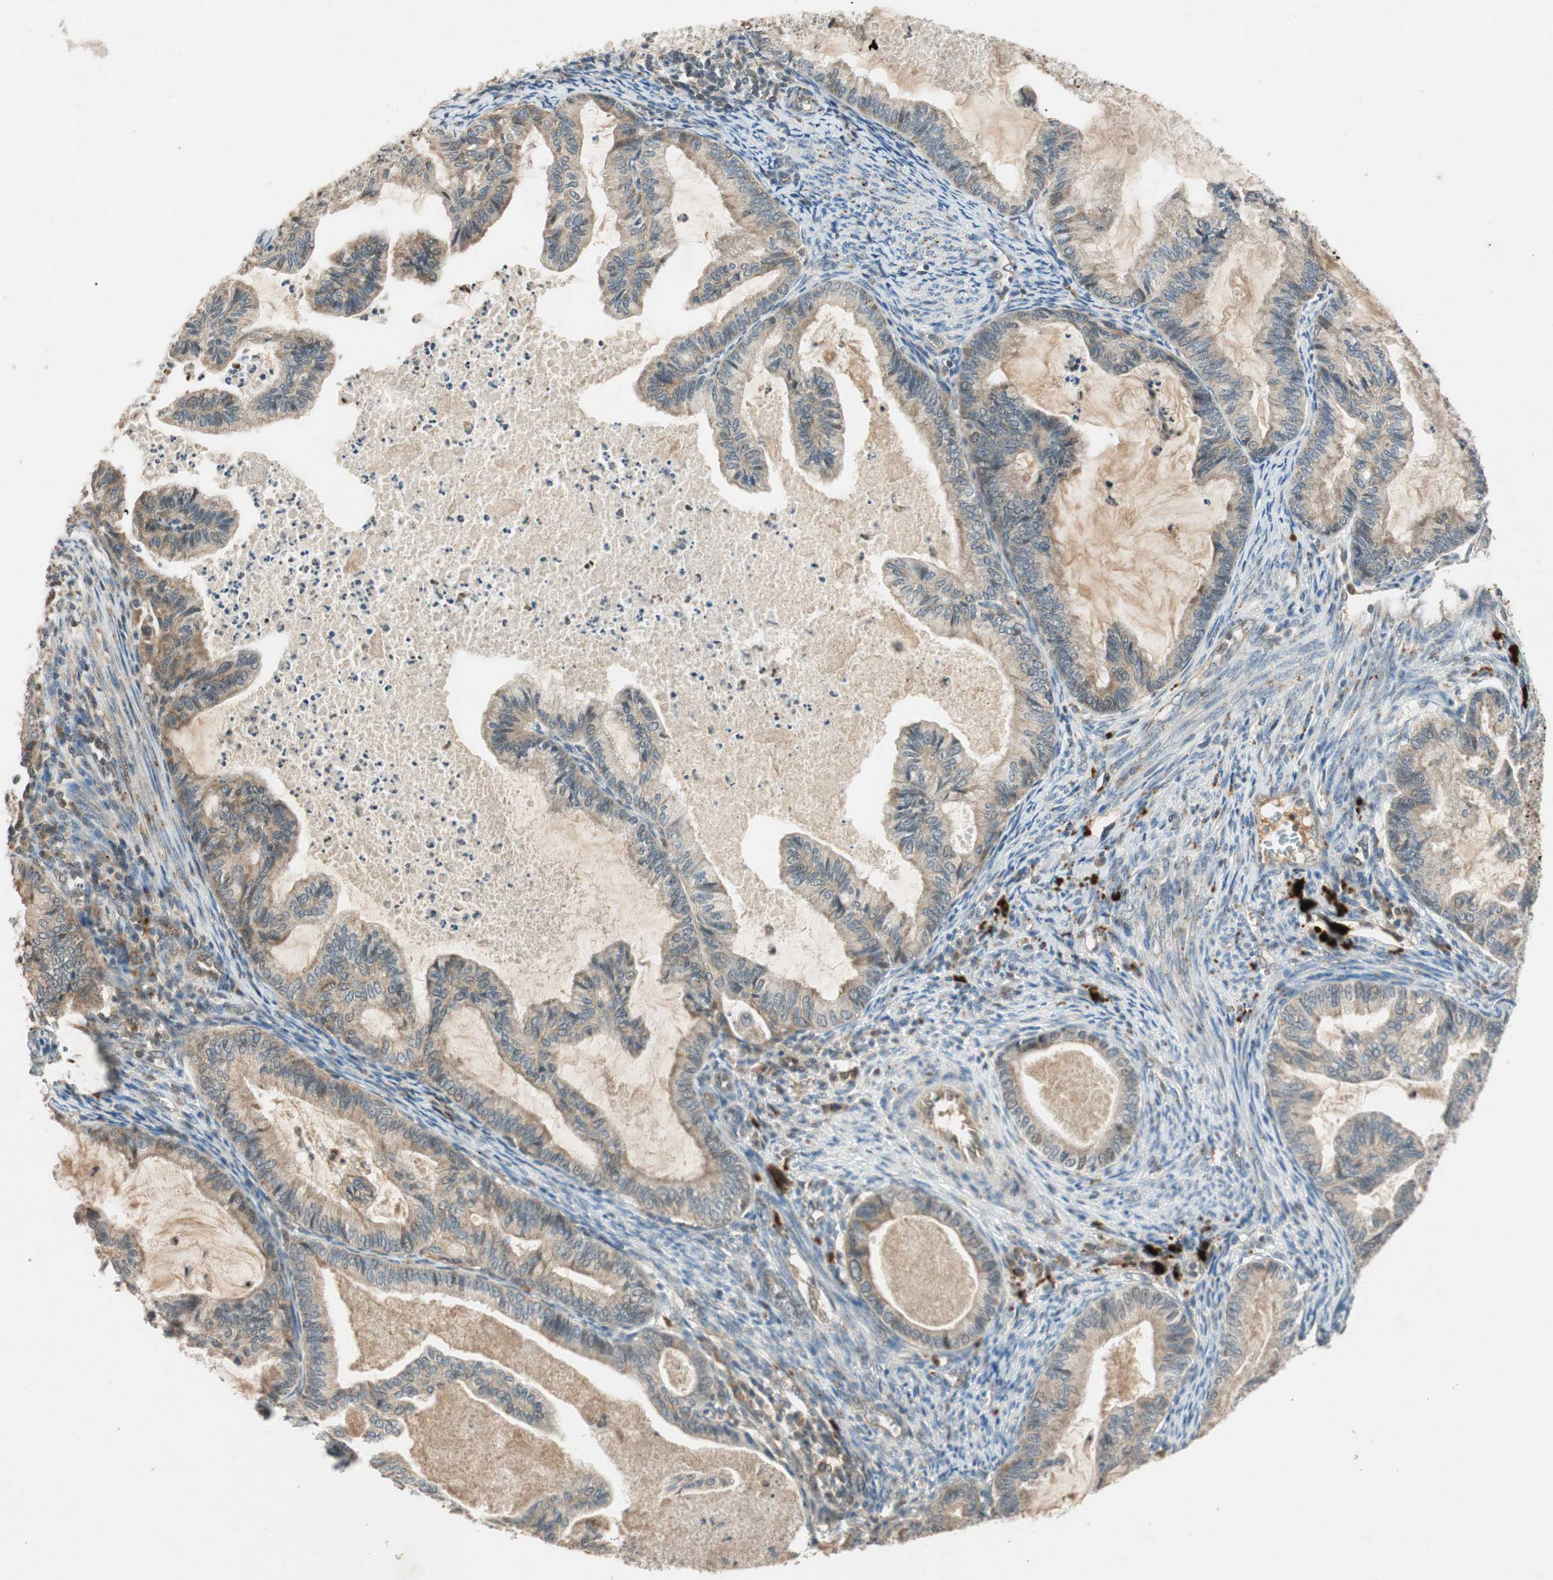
{"staining": {"intensity": "weak", "quantity": ">75%", "location": "cytoplasmic/membranous"}, "tissue": "cervical cancer", "cell_type": "Tumor cells", "image_type": "cancer", "snomed": [{"axis": "morphology", "description": "Normal tissue, NOS"}, {"axis": "morphology", "description": "Adenocarcinoma, NOS"}, {"axis": "topography", "description": "Cervix"}, {"axis": "topography", "description": "Endometrium"}], "caption": "This is a photomicrograph of immunohistochemistry staining of cervical cancer, which shows weak expression in the cytoplasmic/membranous of tumor cells.", "gene": "GLB1", "patient": {"sex": "female", "age": 86}}